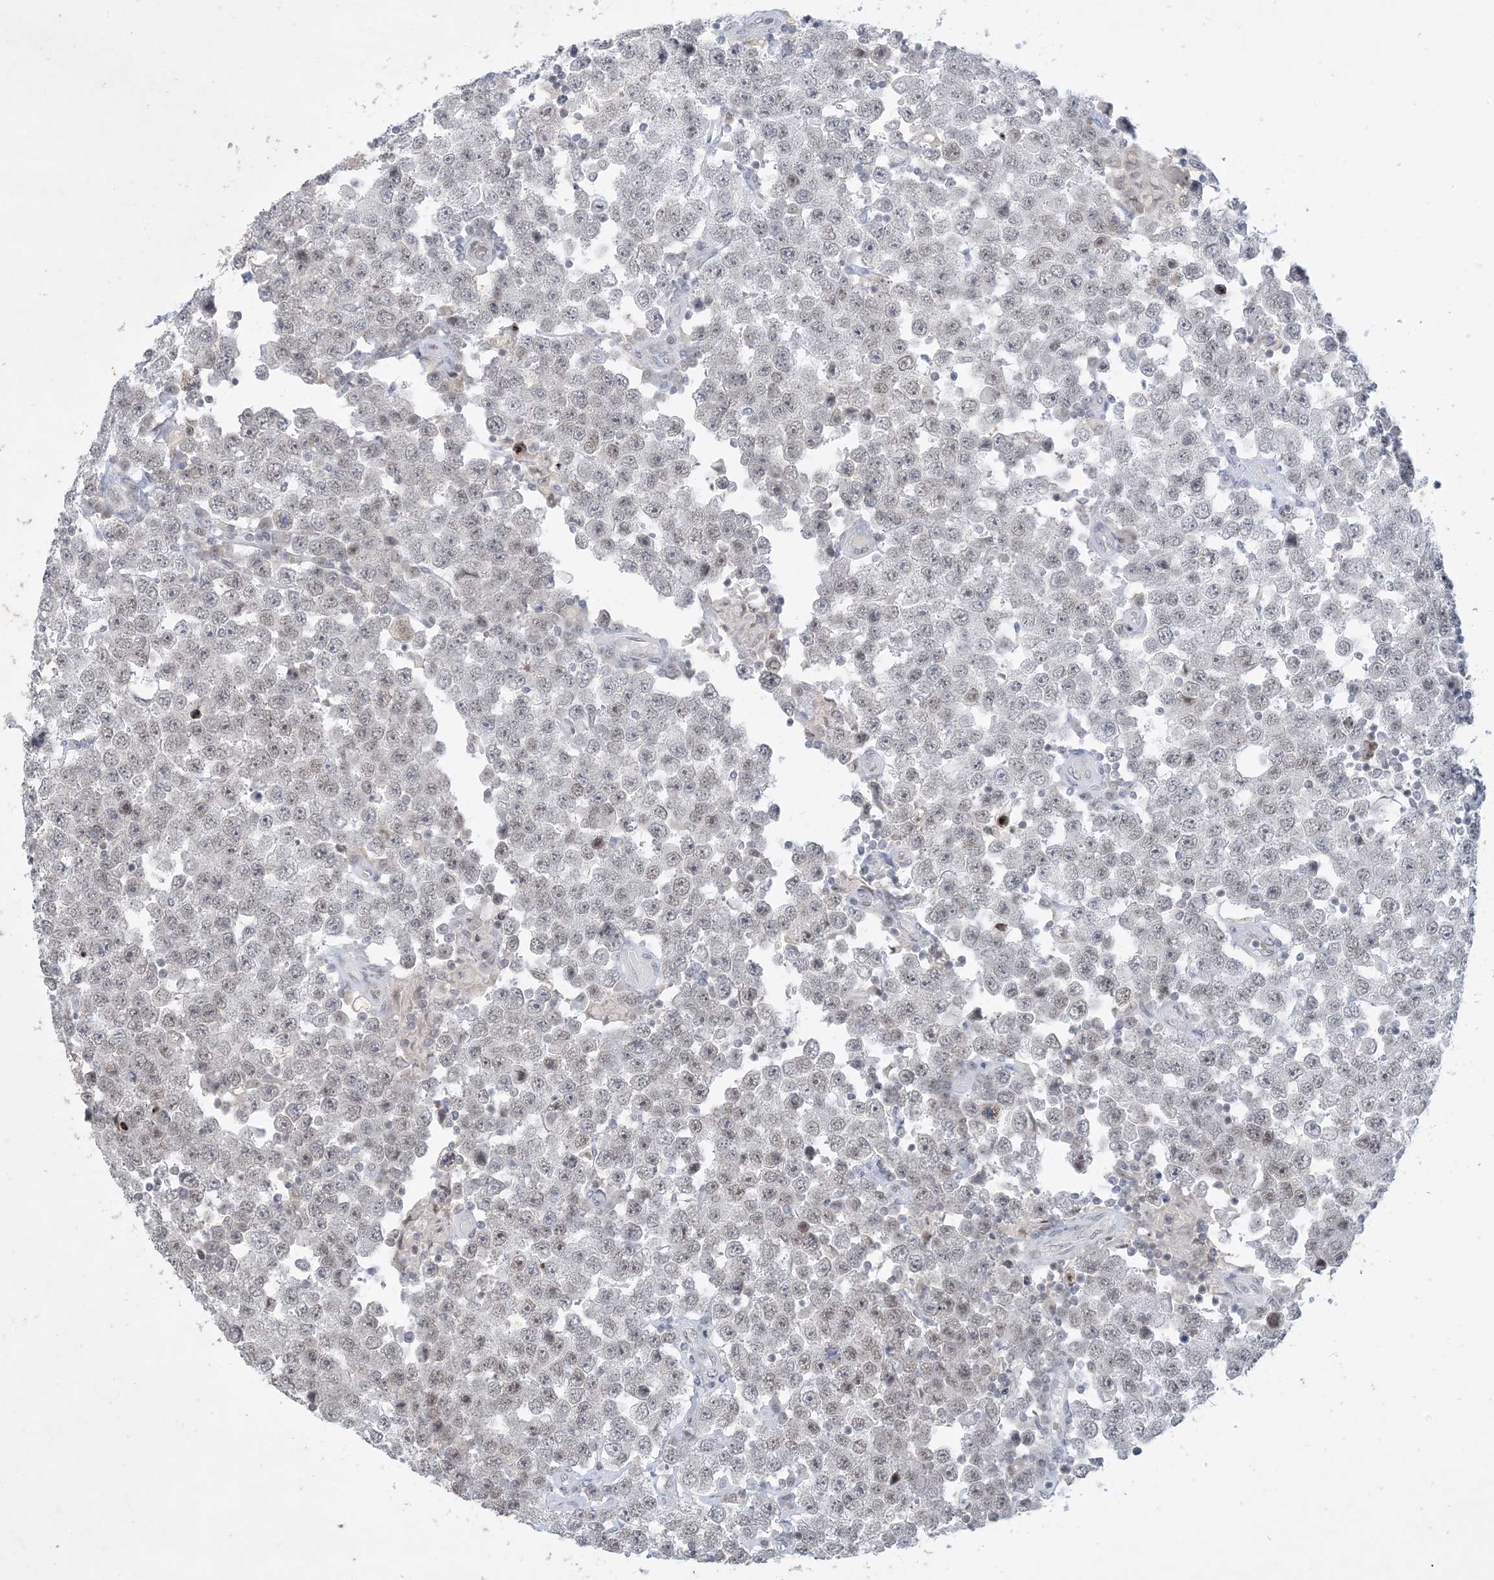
{"staining": {"intensity": "weak", "quantity": "<25%", "location": "nuclear"}, "tissue": "testis cancer", "cell_type": "Tumor cells", "image_type": "cancer", "snomed": [{"axis": "morphology", "description": "Seminoma, NOS"}, {"axis": "topography", "description": "Testis"}], "caption": "Tumor cells show no significant expression in testis cancer (seminoma). (Brightfield microscopy of DAB IHC at high magnification).", "gene": "ZNF674", "patient": {"sex": "male", "age": 28}}